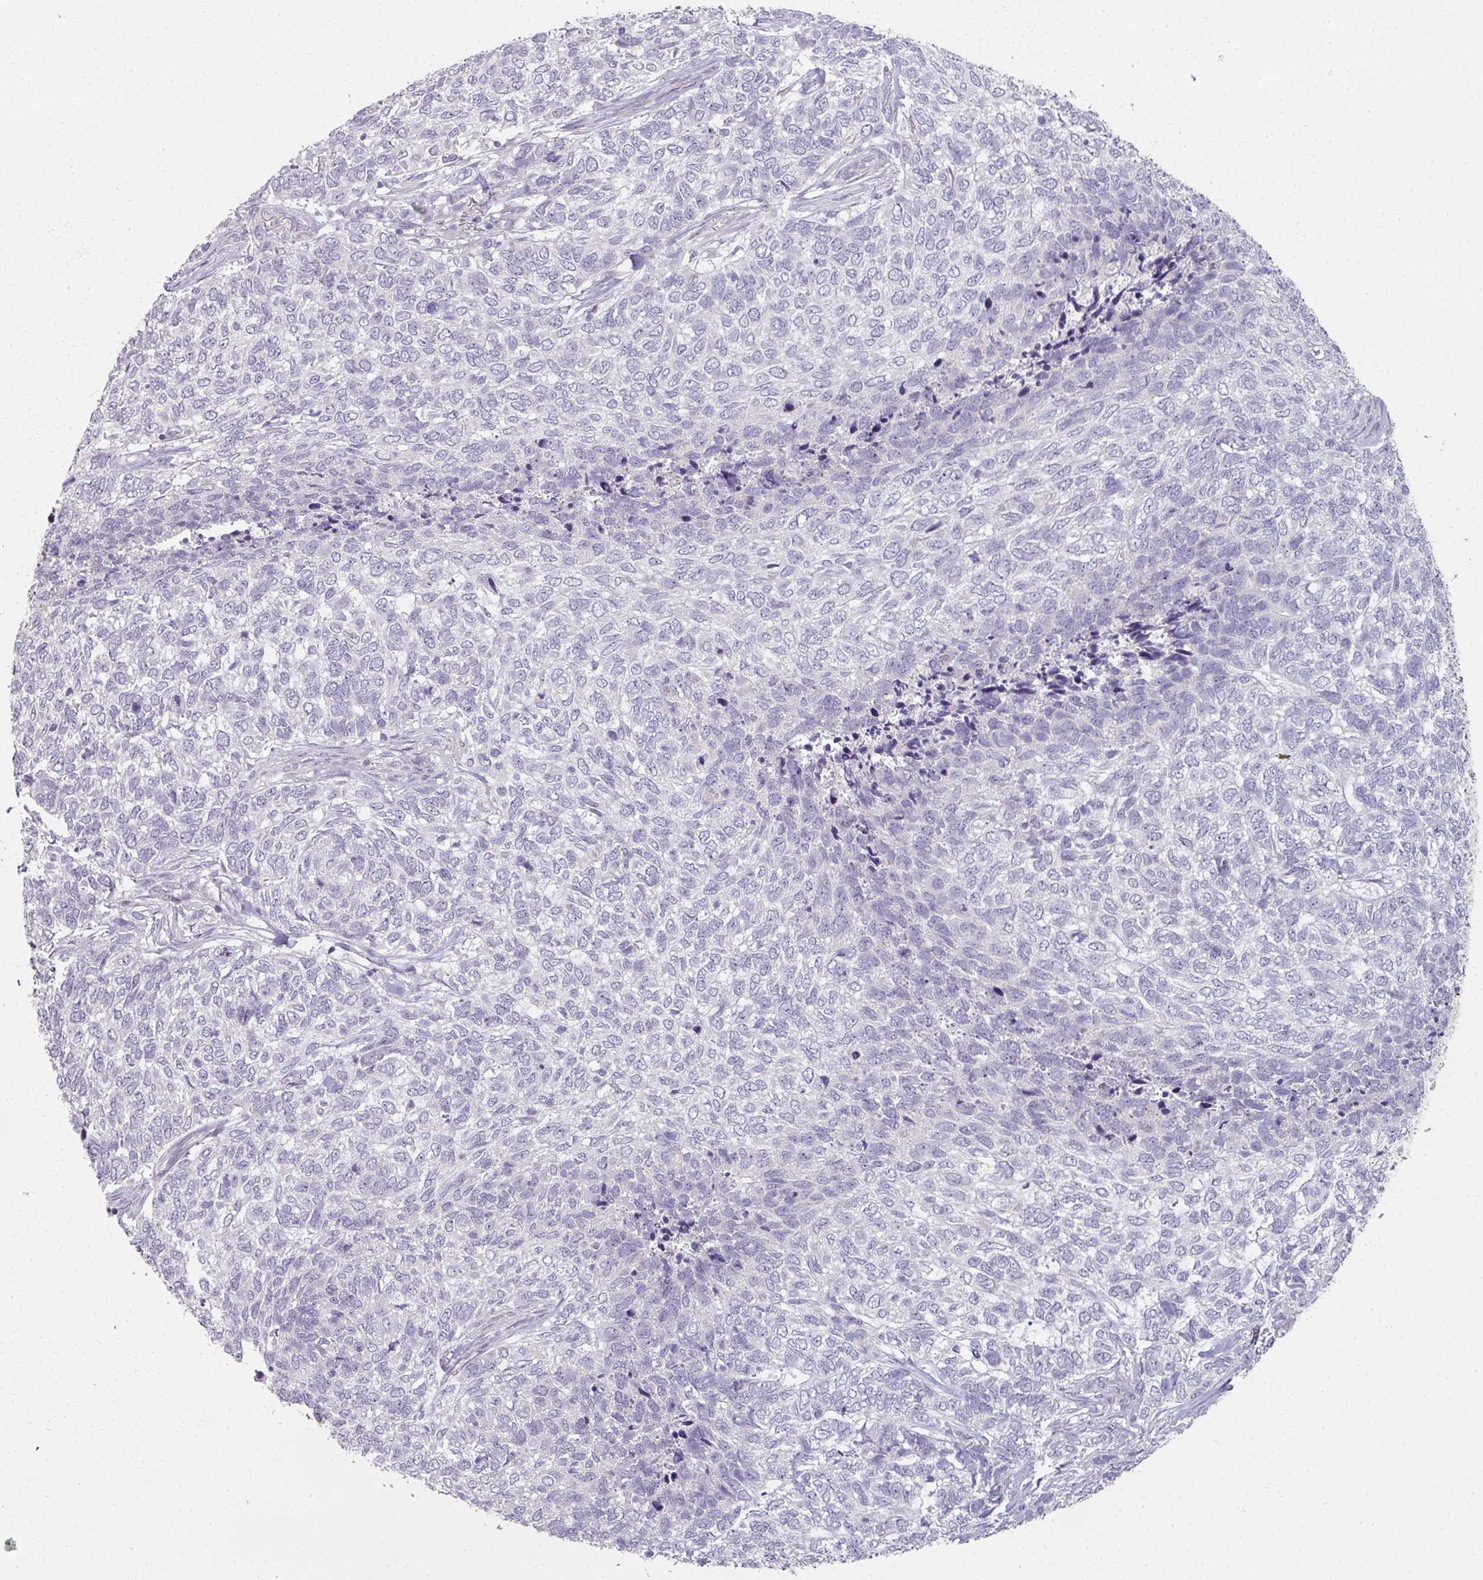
{"staining": {"intensity": "negative", "quantity": "none", "location": "none"}, "tissue": "skin cancer", "cell_type": "Tumor cells", "image_type": "cancer", "snomed": [{"axis": "morphology", "description": "Basal cell carcinoma"}, {"axis": "topography", "description": "Skin"}], "caption": "Immunohistochemistry micrograph of neoplastic tissue: skin basal cell carcinoma stained with DAB (3,3'-diaminobenzidine) reveals no significant protein expression in tumor cells.", "gene": "MYMK", "patient": {"sex": "female", "age": 65}}